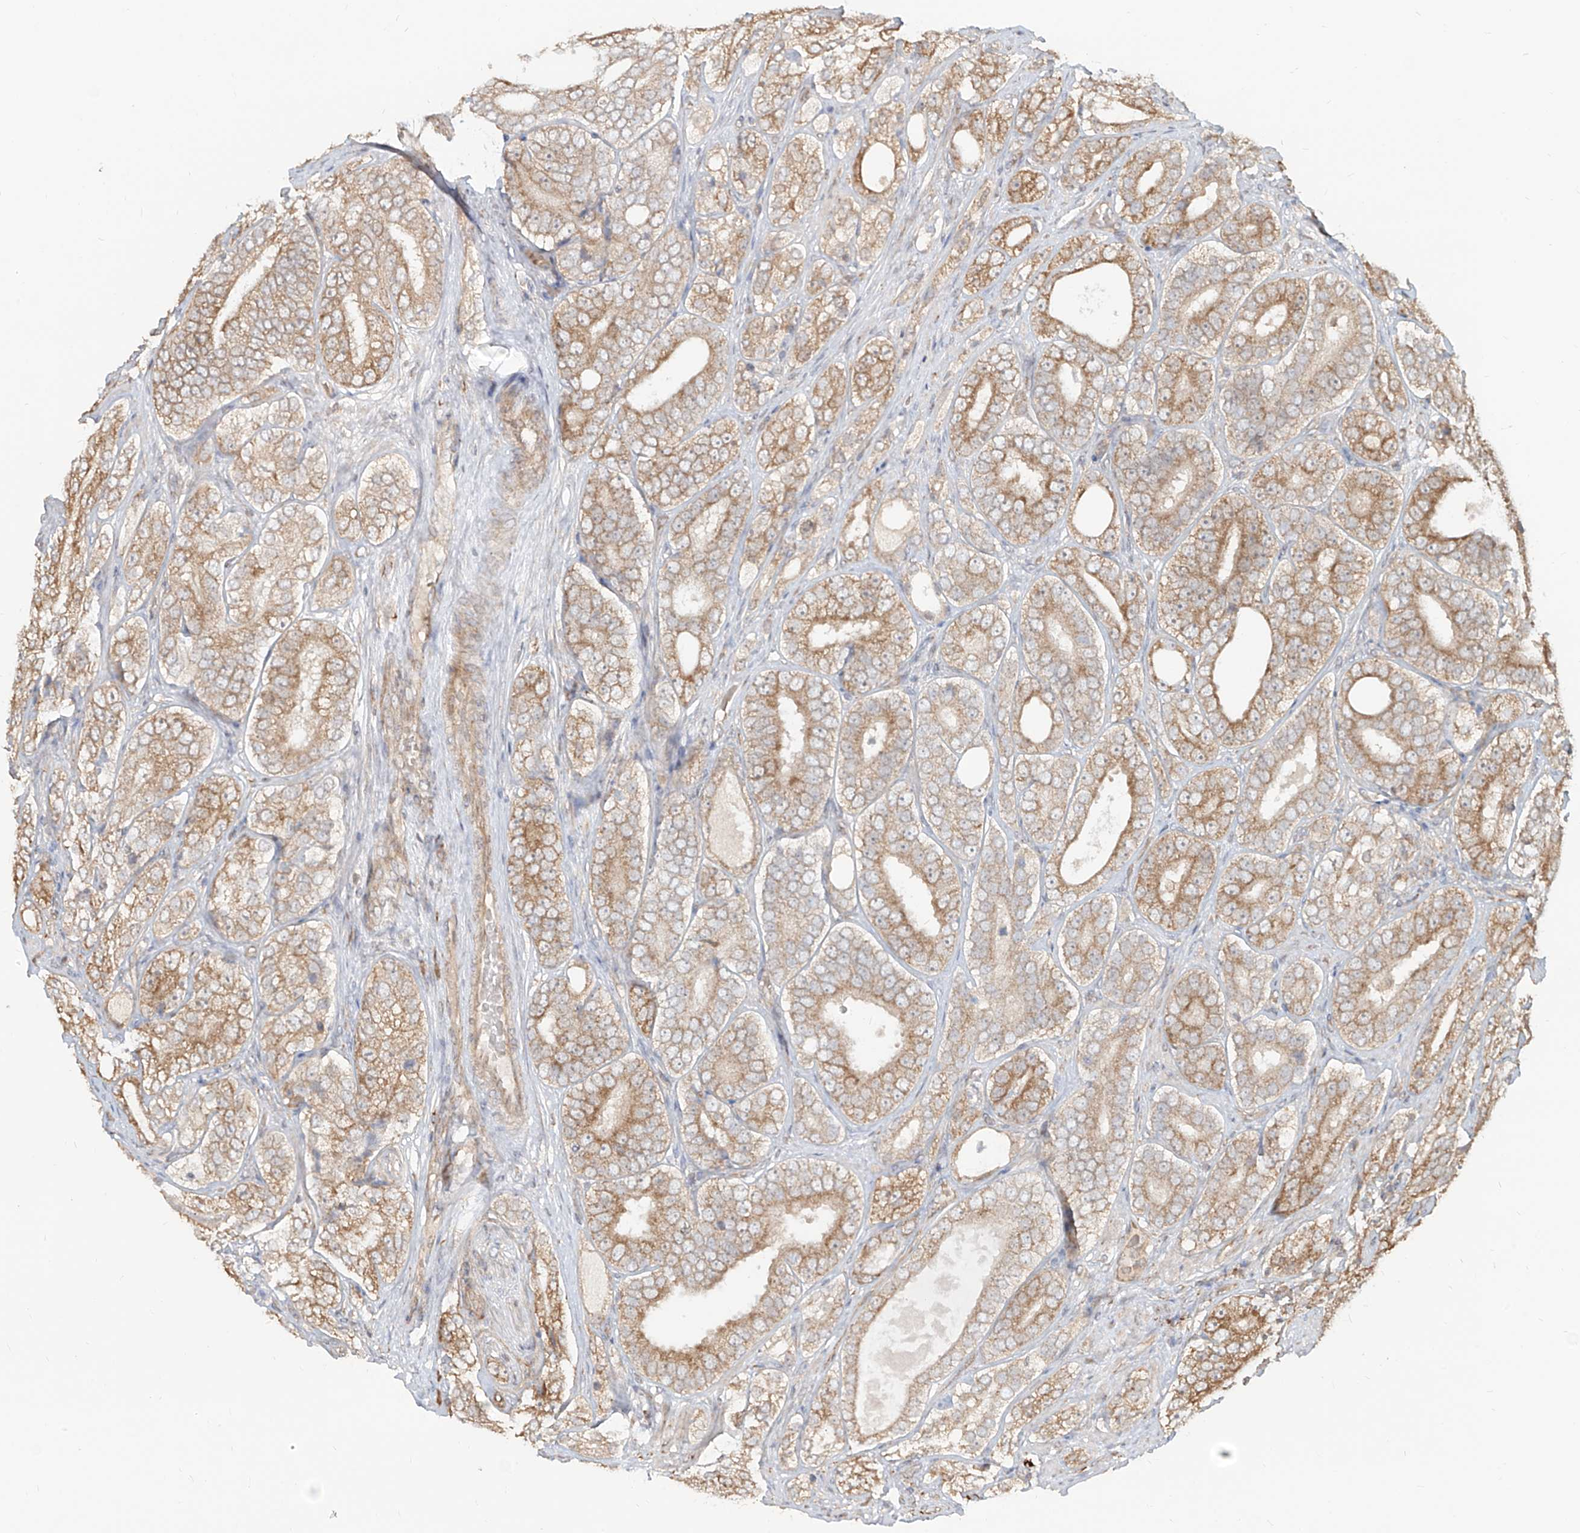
{"staining": {"intensity": "moderate", "quantity": ">75%", "location": "cytoplasmic/membranous"}, "tissue": "prostate cancer", "cell_type": "Tumor cells", "image_type": "cancer", "snomed": [{"axis": "morphology", "description": "Adenocarcinoma, High grade"}, {"axis": "topography", "description": "Prostate"}], "caption": "About >75% of tumor cells in prostate adenocarcinoma (high-grade) display moderate cytoplasmic/membranous protein positivity as visualized by brown immunohistochemical staining.", "gene": "UBE2K", "patient": {"sex": "male", "age": 56}}